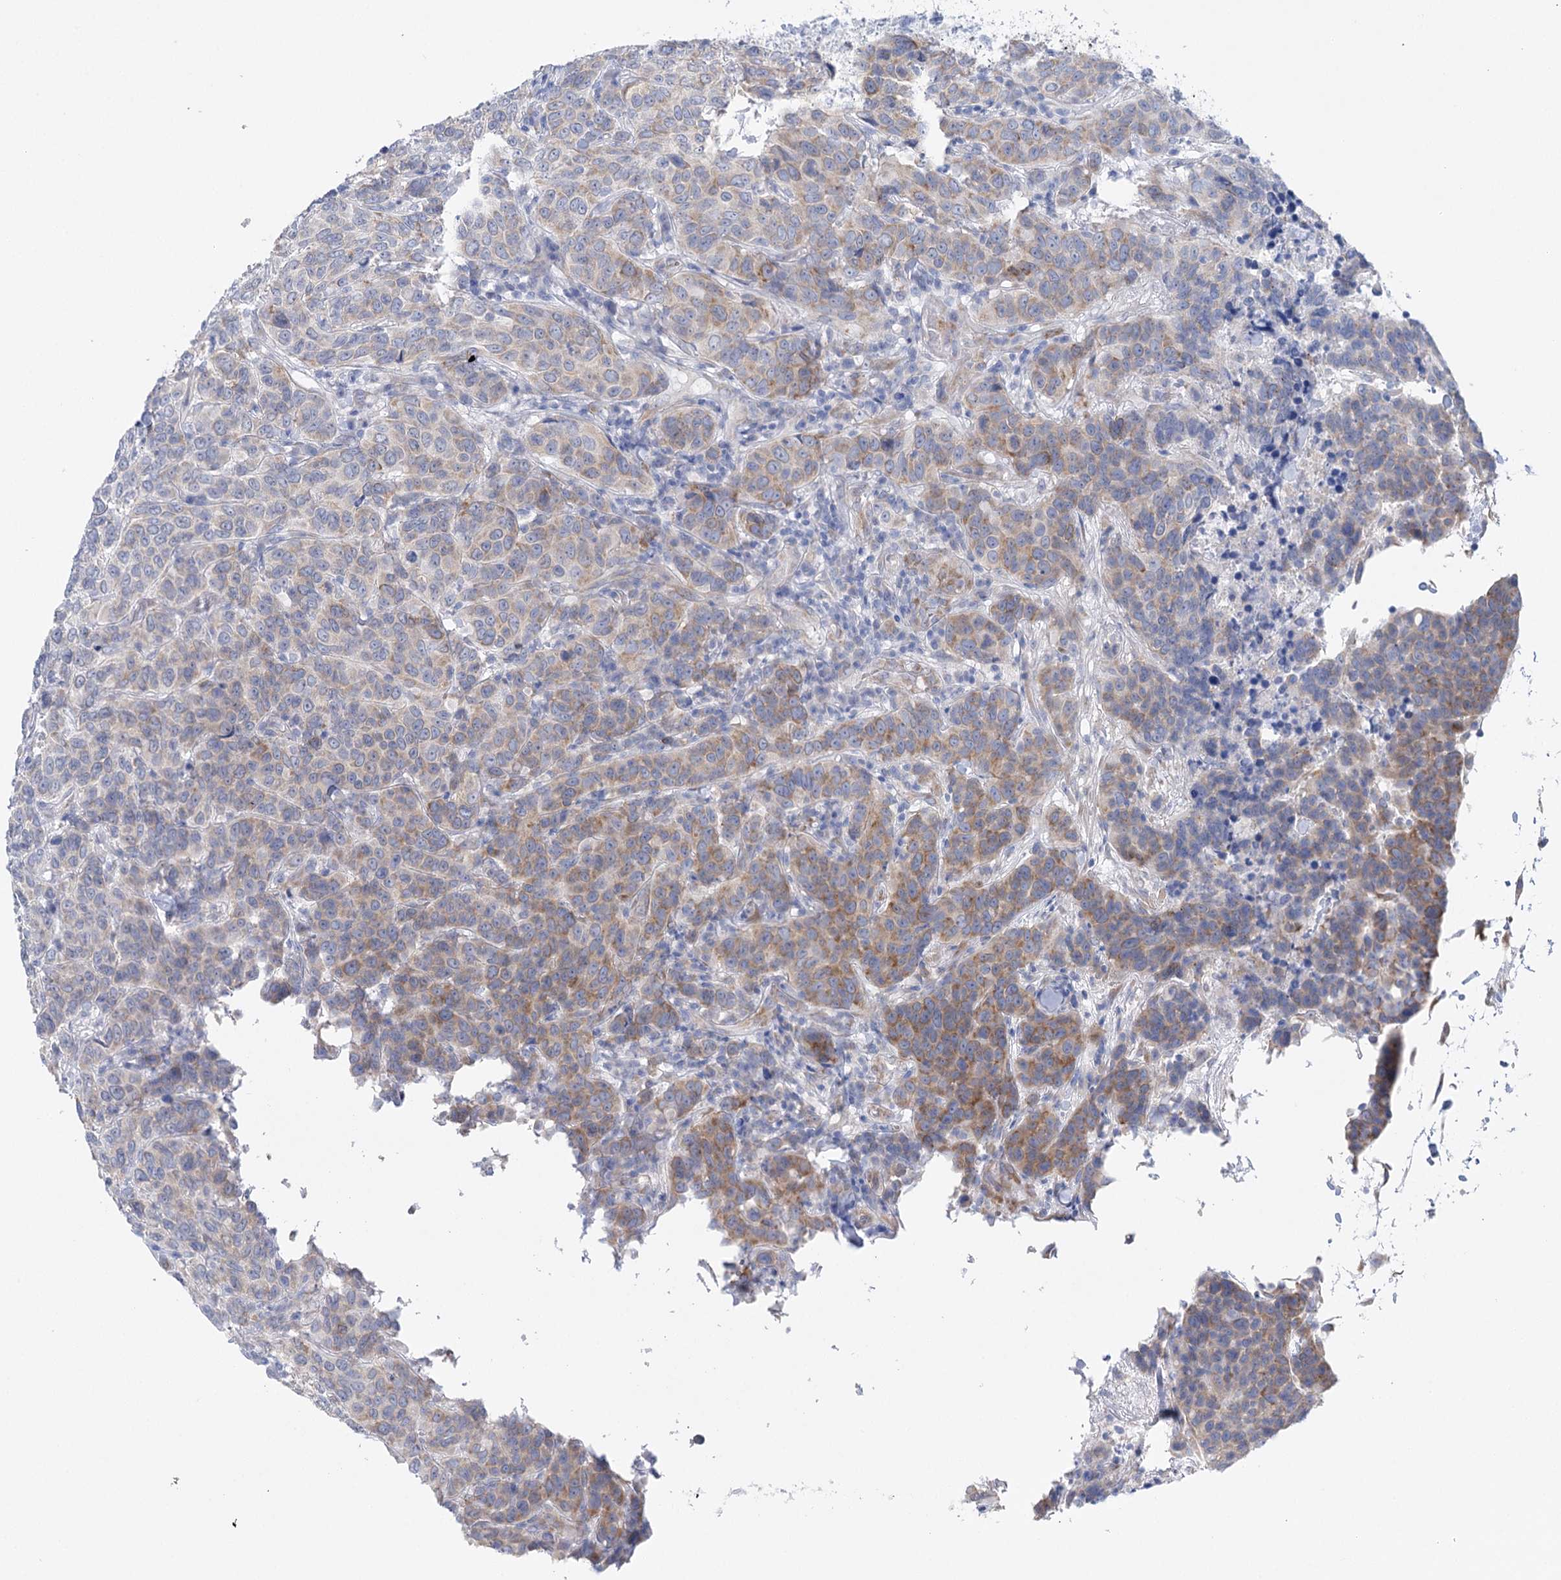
{"staining": {"intensity": "moderate", "quantity": "25%-75%", "location": "cytoplasmic/membranous"}, "tissue": "breast cancer", "cell_type": "Tumor cells", "image_type": "cancer", "snomed": [{"axis": "morphology", "description": "Duct carcinoma"}, {"axis": "topography", "description": "Breast"}], "caption": "A brown stain shows moderate cytoplasmic/membranous positivity of a protein in intraductal carcinoma (breast) tumor cells.", "gene": "CSN3", "patient": {"sex": "female", "age": 55}}